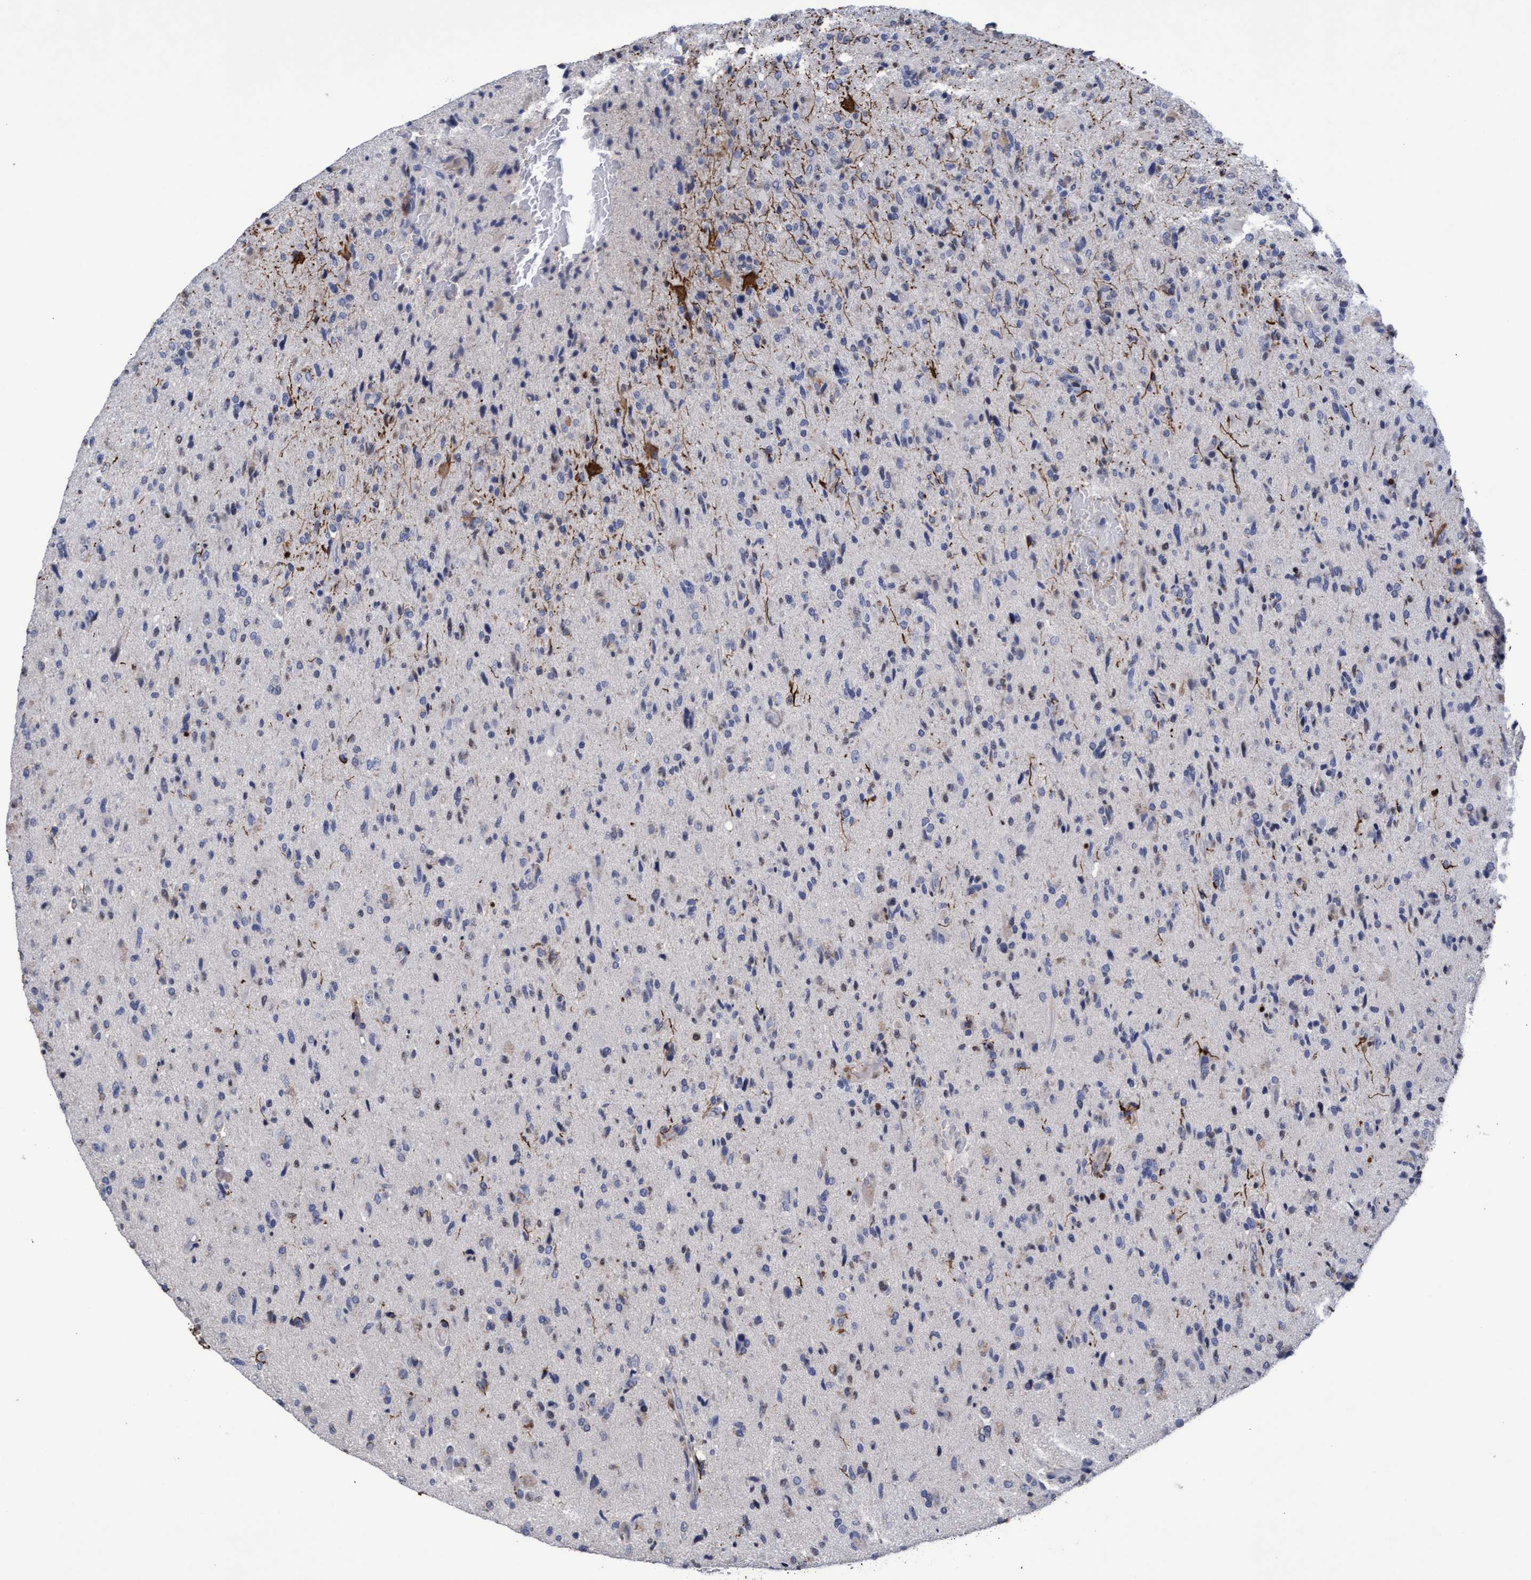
{"staining": {"intensity": "negative", "quantity": "none", "location": "none"}, "tissue": "glioma", "cell_type": "Tumor cells", "image_type": "cancer", "snomed": [{"axis": "morphology", "description": "Glioma, malignant, High grade"}, {"axis": "topography", "description": "Brain"}], "caption": "The histopathology image demonstrates no staining of tumor cells in glioma. (DAB (3,3'-diaminobenzidine) immunohistochemistry (IHC) with hematoxylin counter stain).", "gene": "GPR39", "patient": {"sex": "male", "age": 72}}